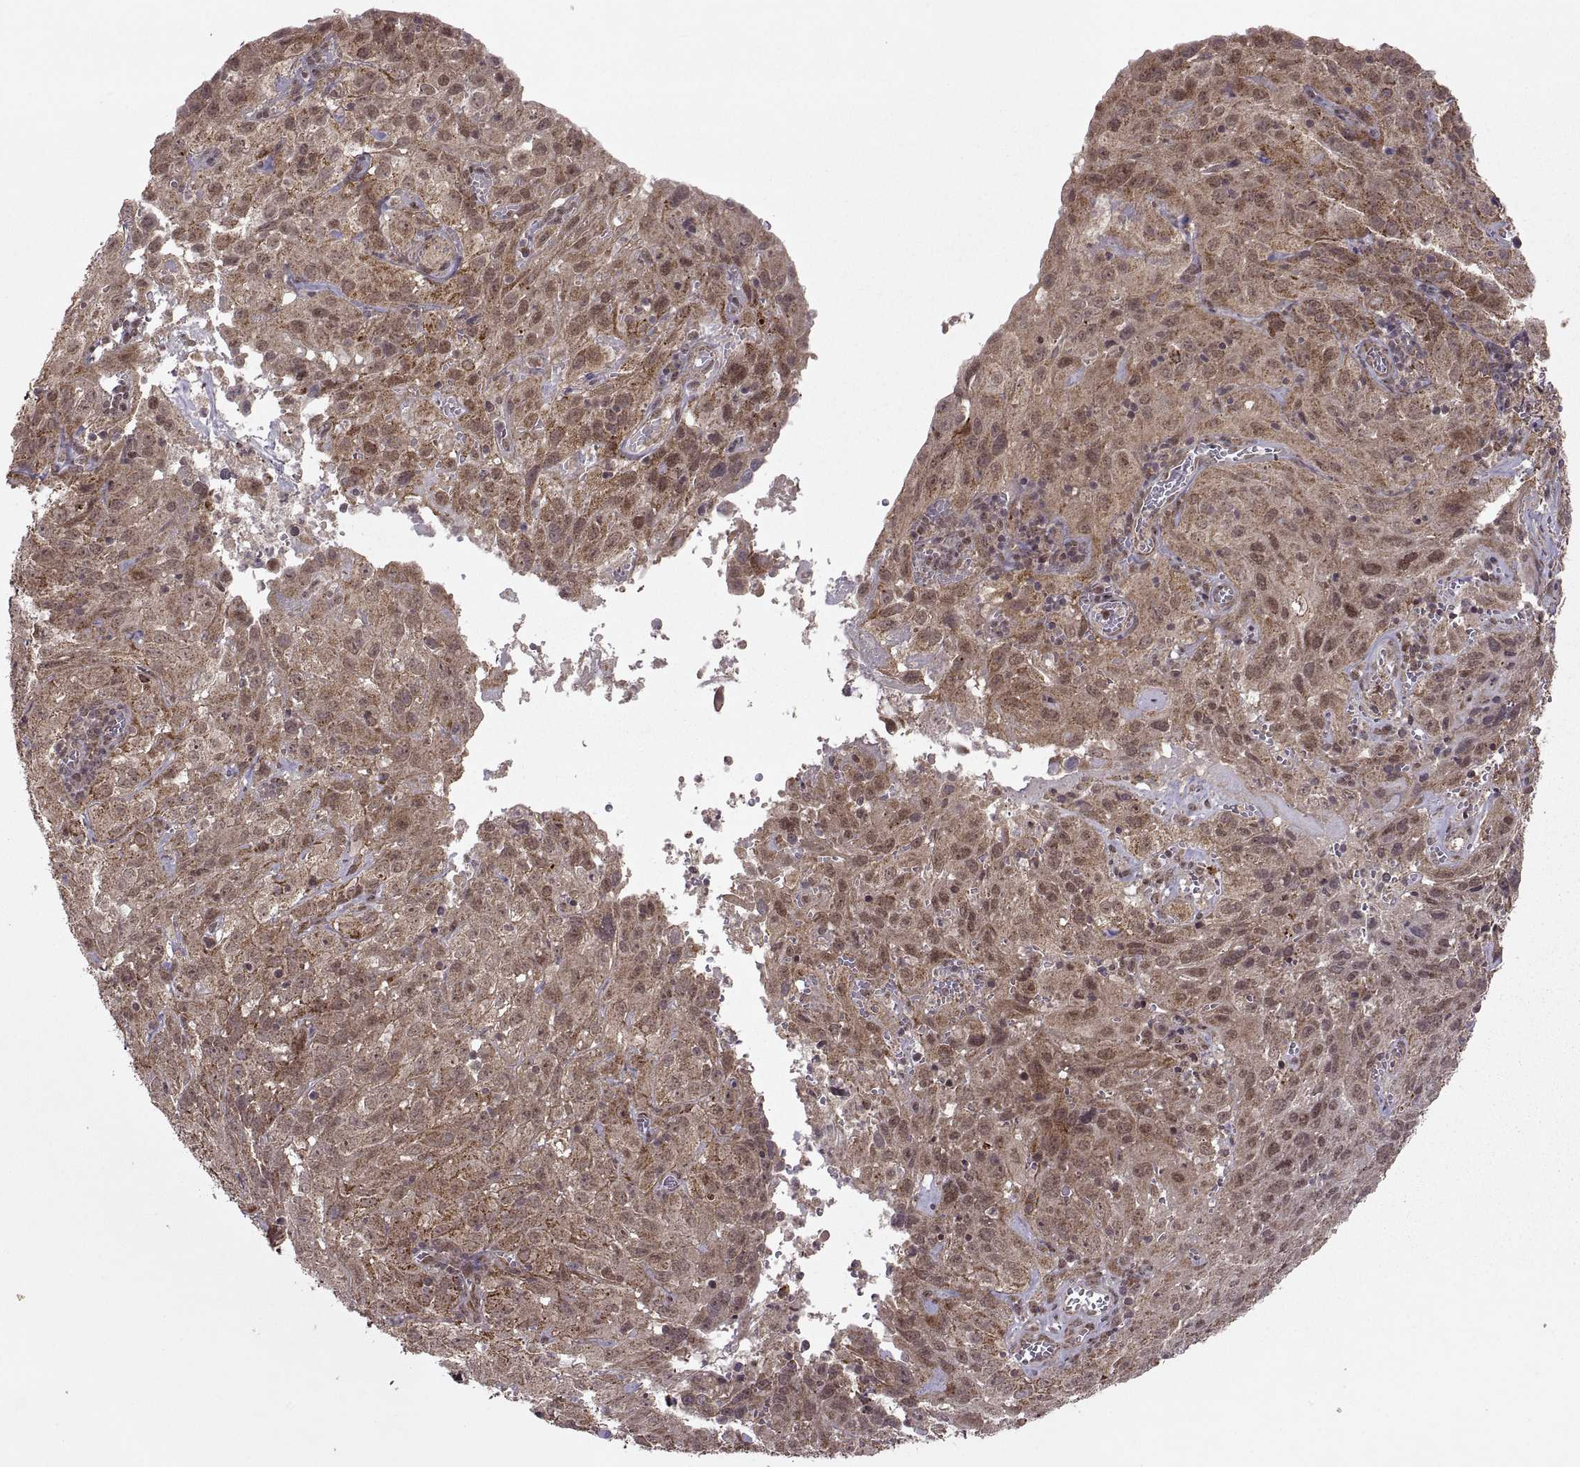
{"staining": {"intensity": "weak", "quantity": ">75%", "location": "cytoplasmic/membranous,nuclear"}, "tissue": "cervical cancer", "cell_type": "Tumor cells", "image_type": "cancer", "snomed": [{"axis": "morphology", "description": "Squamous cell carcinoma, NOS"}, {"axis": "topography", "description": "Cervix"}], "caption": "IHC (DAB) staining of human cervical cancer reveals weak cytoplasmic/membranous and nuclear protein expression in approximately >75% of tumor cells. (DAB (3,3'-diaminobenzidine) IHC, brown staining for protein, blue staining for nuclei).", "gene": "PTOV1", "patient": {"sex": "female", "age": 32}}